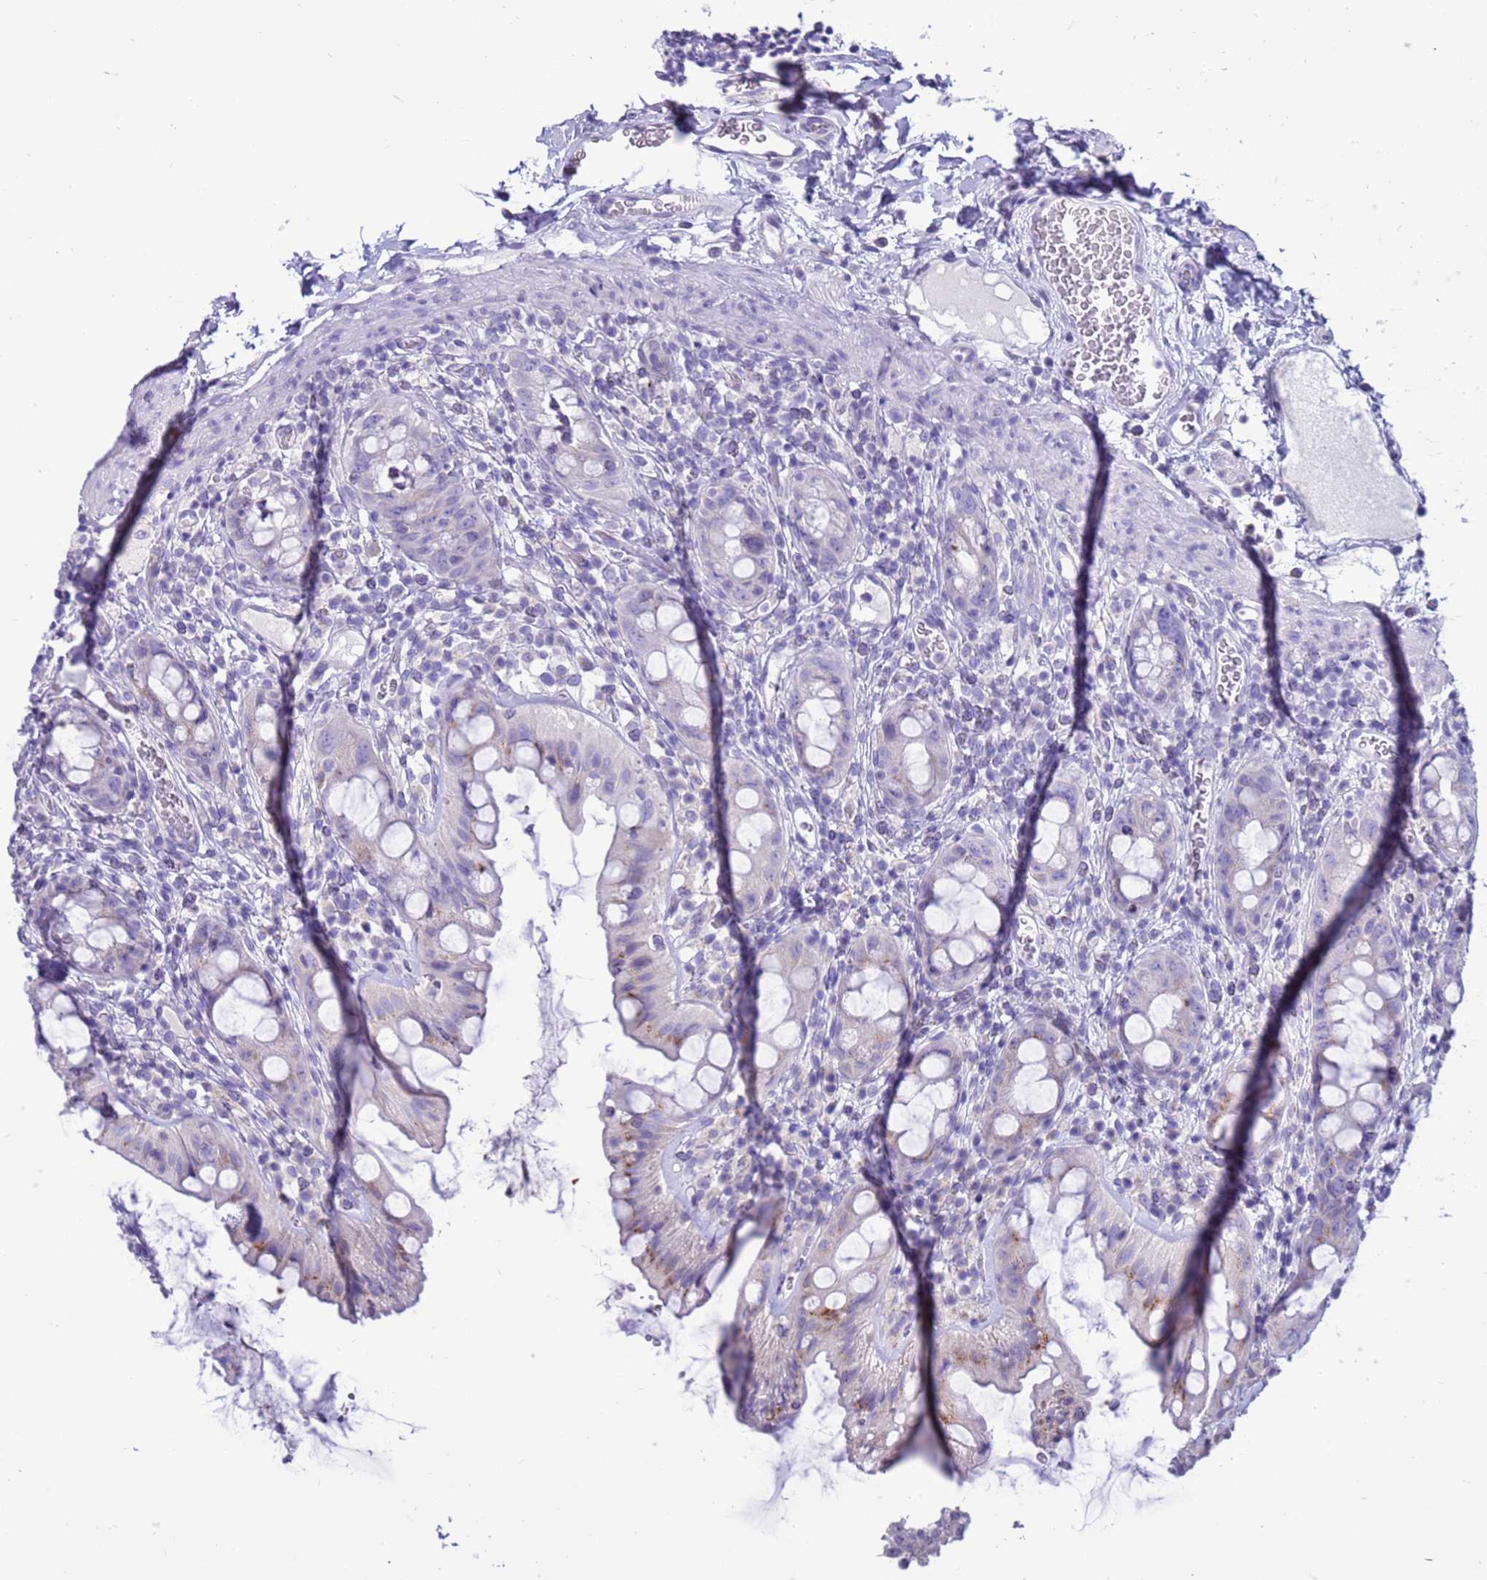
{"staining": {"intensity": "moderate", "quantity": "<25%", "location": "cytoplasmic/membranous"}, "tissue": "rectum", "cell_type": "Glandular cells", "image_type": "normal", "snomed": [{"axis": "morphology", "description": "Normal tissue, NOS"}, {"axis": "topography", "description": "Rectum"}], "caption": "Rectum stained for a protein (brown) displays moderate cytoplasmic/membranous positive staining in about <25% of glandular cells.", "gene": "PDE10A", "patient": {"sex": "female", "age": 57}}